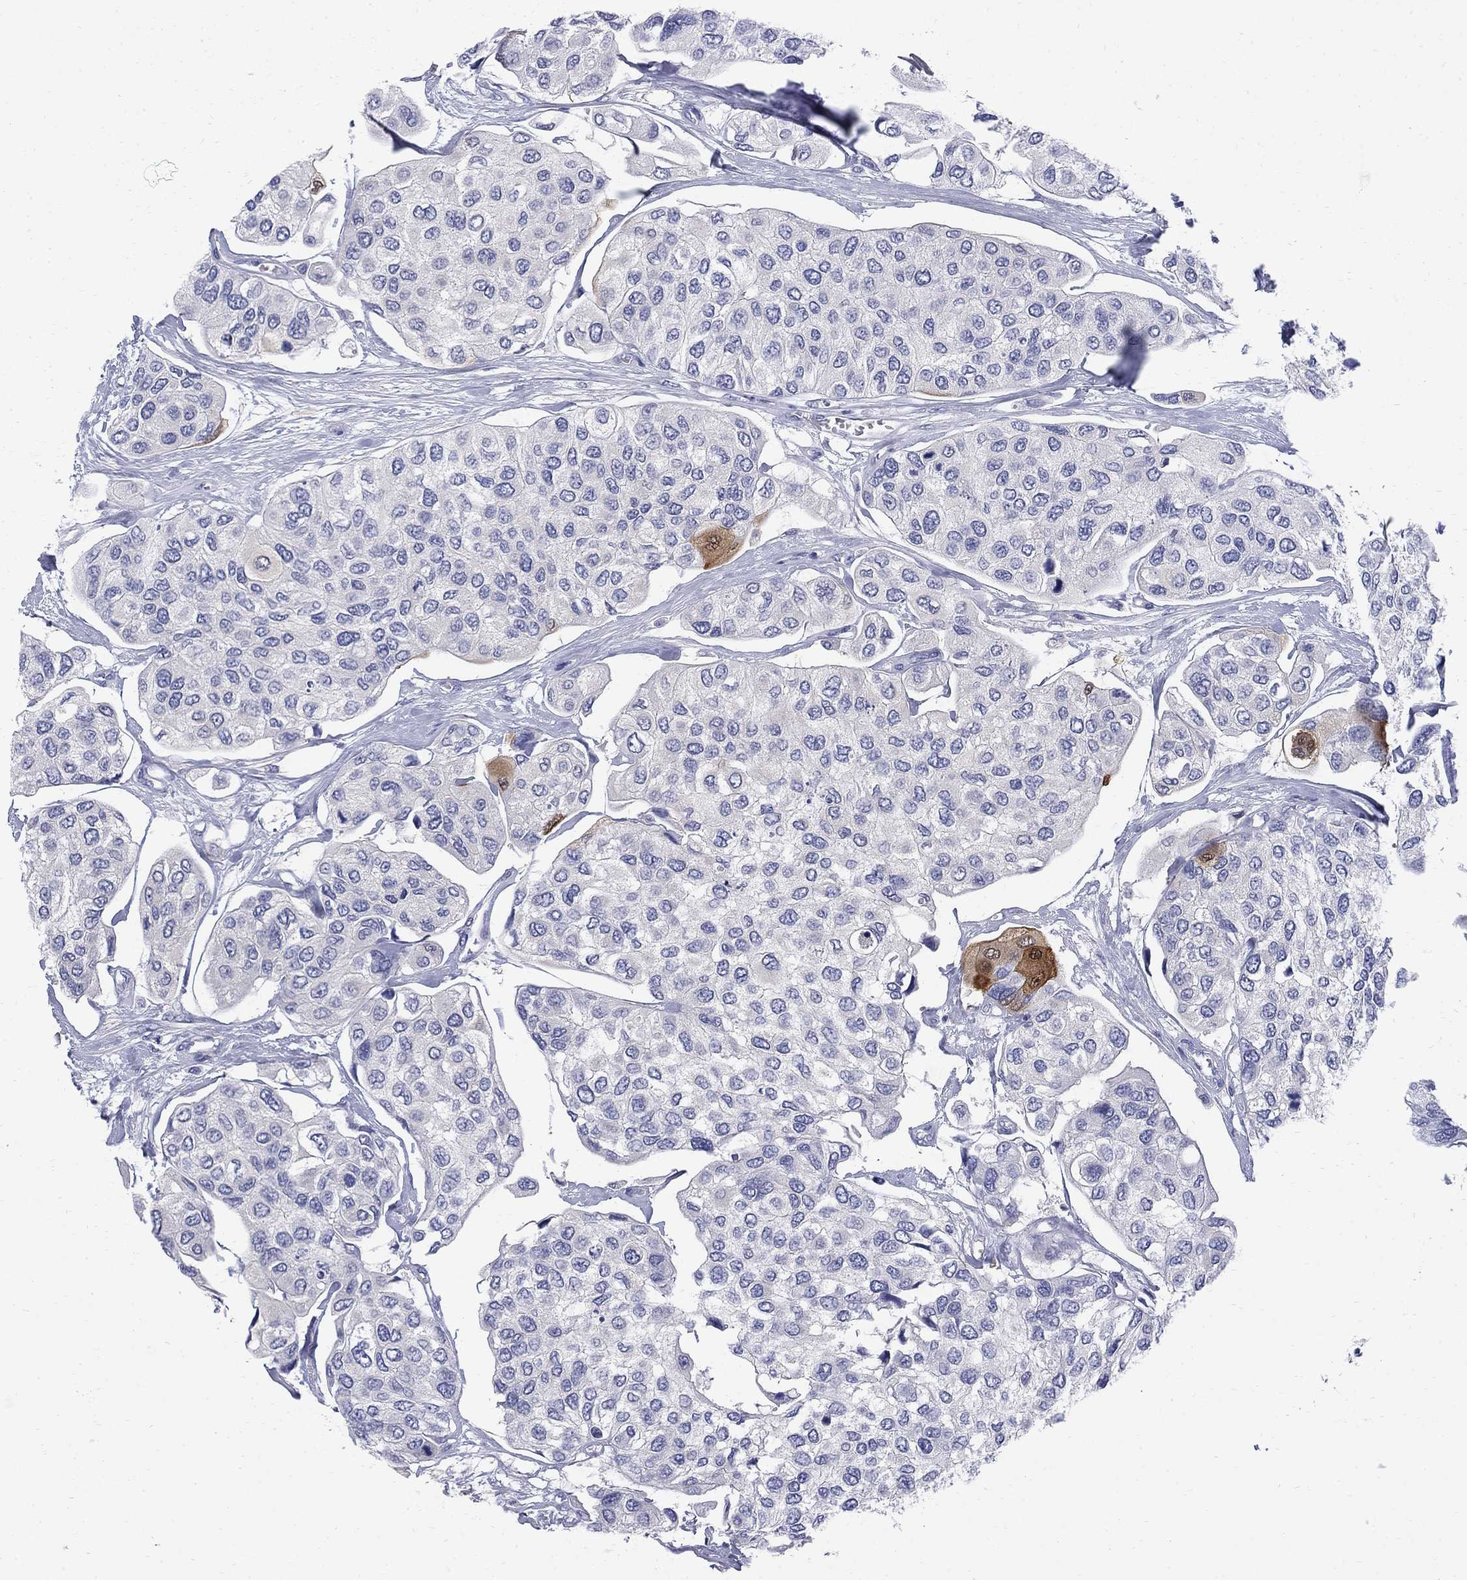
{"staining": {"intensity": "moderate", "quantity": "<25%", "location": "cytoplasmic/membranous"}, "tissue": "urothelial cancer", "cell_type": "Tumor cells", "image_type": "cancer", "snomed": [{"axis": "morphology", "description": "Urothelial carcinoma, High grade"}, {"axis": "topography", "description": "Urinary bladder"}], "caption": "Protein staining shows moderate cytoplasmic/membranous positivity in approximately <25% of tumor cells in urothelial cancer.", "gene": "SERPINB2", "patient": {"sex": "male", "age": 77}}